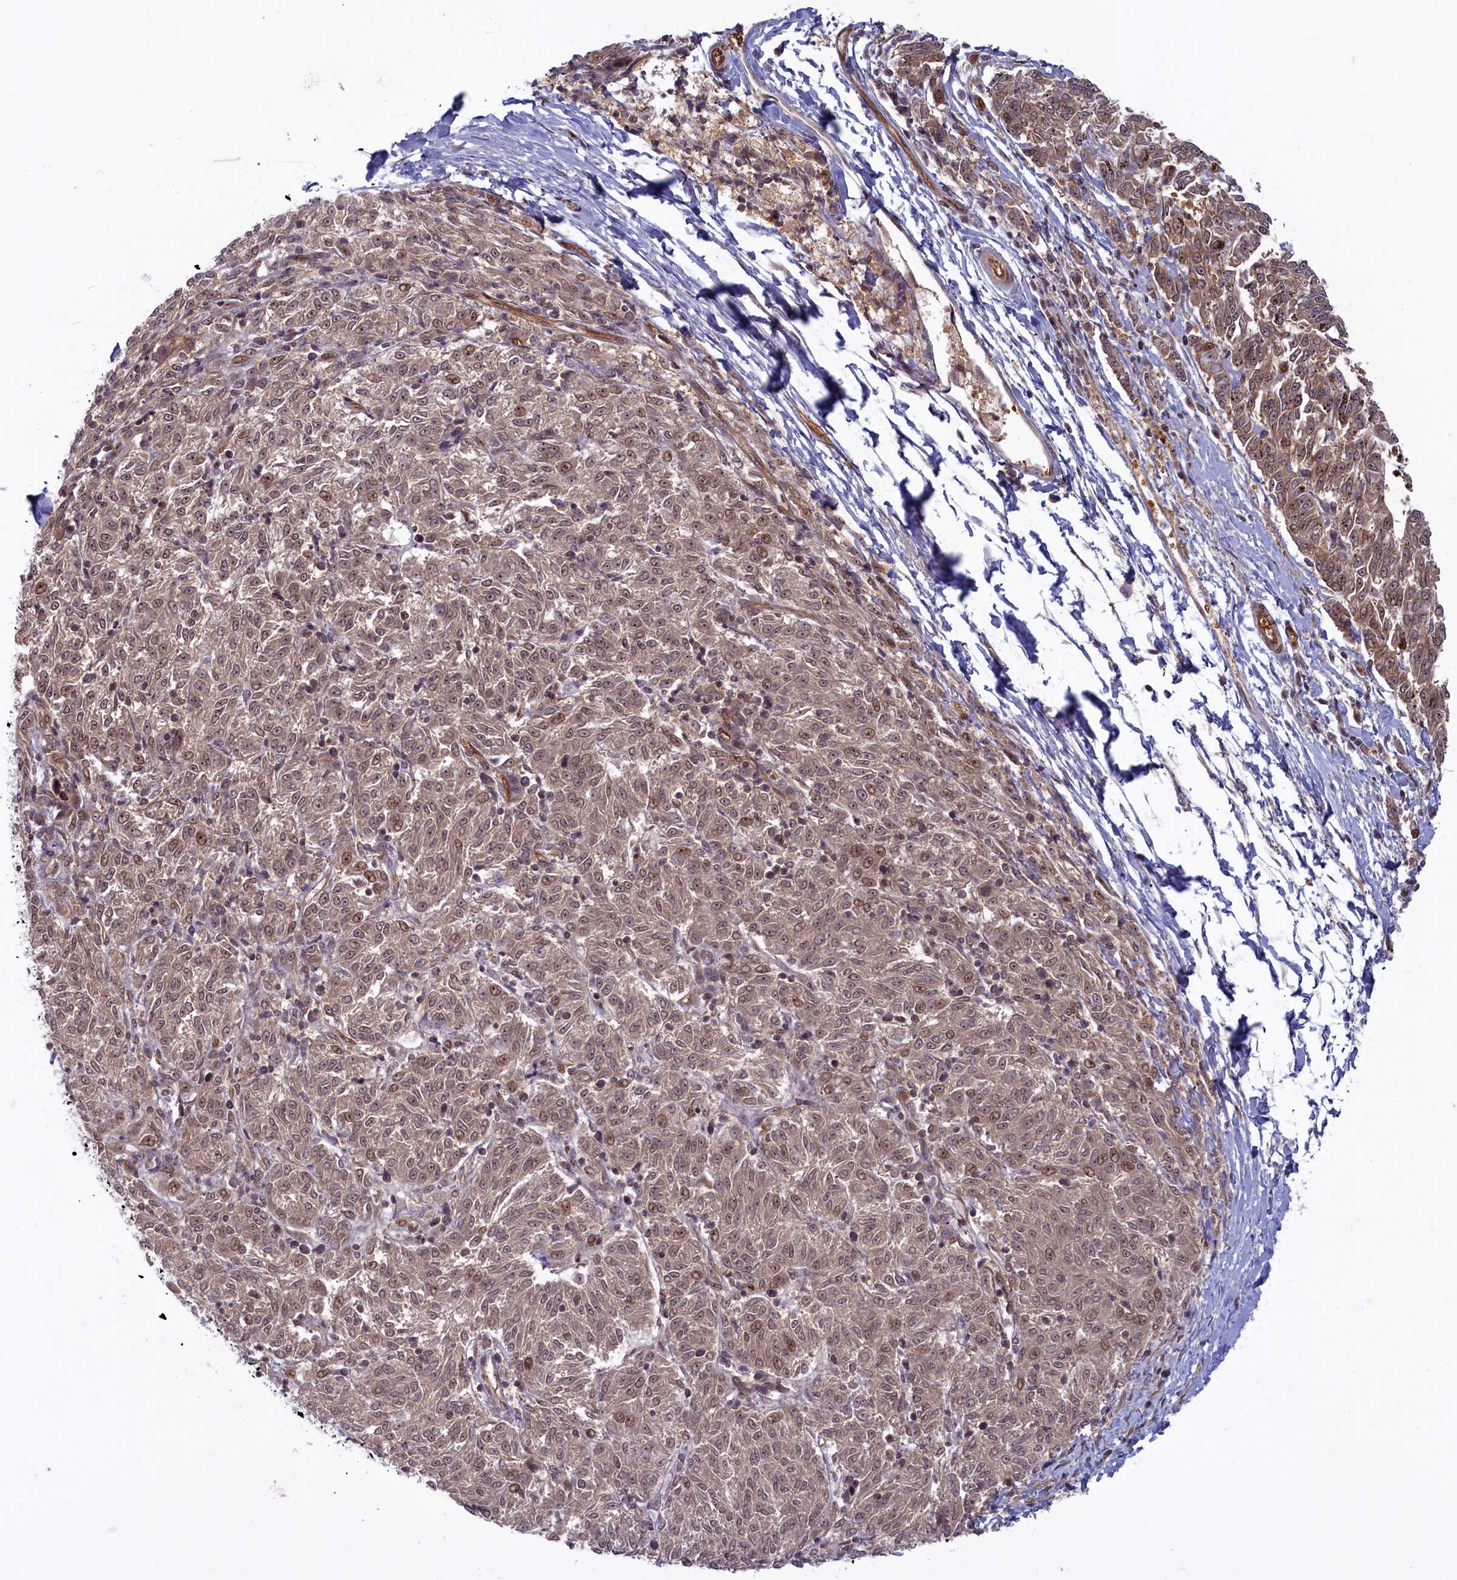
{"staining": {"intensity": "weak", "quantity": ">75%", "location": "cytoplasmic/membranous,nuclear"}, "tissue": "melanoma", "cell_type": "Tumor cells", "image_type": "cancer", "snomed": [{"axis": "morphology", "description": "Malignant melanoma, NOS"}, {"axis": "topography", "description": "Skin"}], "caption": "This micrograph reveals immunohistochemistry staining of malignant melanoma, with low weak cytoplasmic/membranous and nuclear positivity in about >75% of tumor cells.", "gene": "SNRK", "patient": {"sex": "female", "age": 72}}